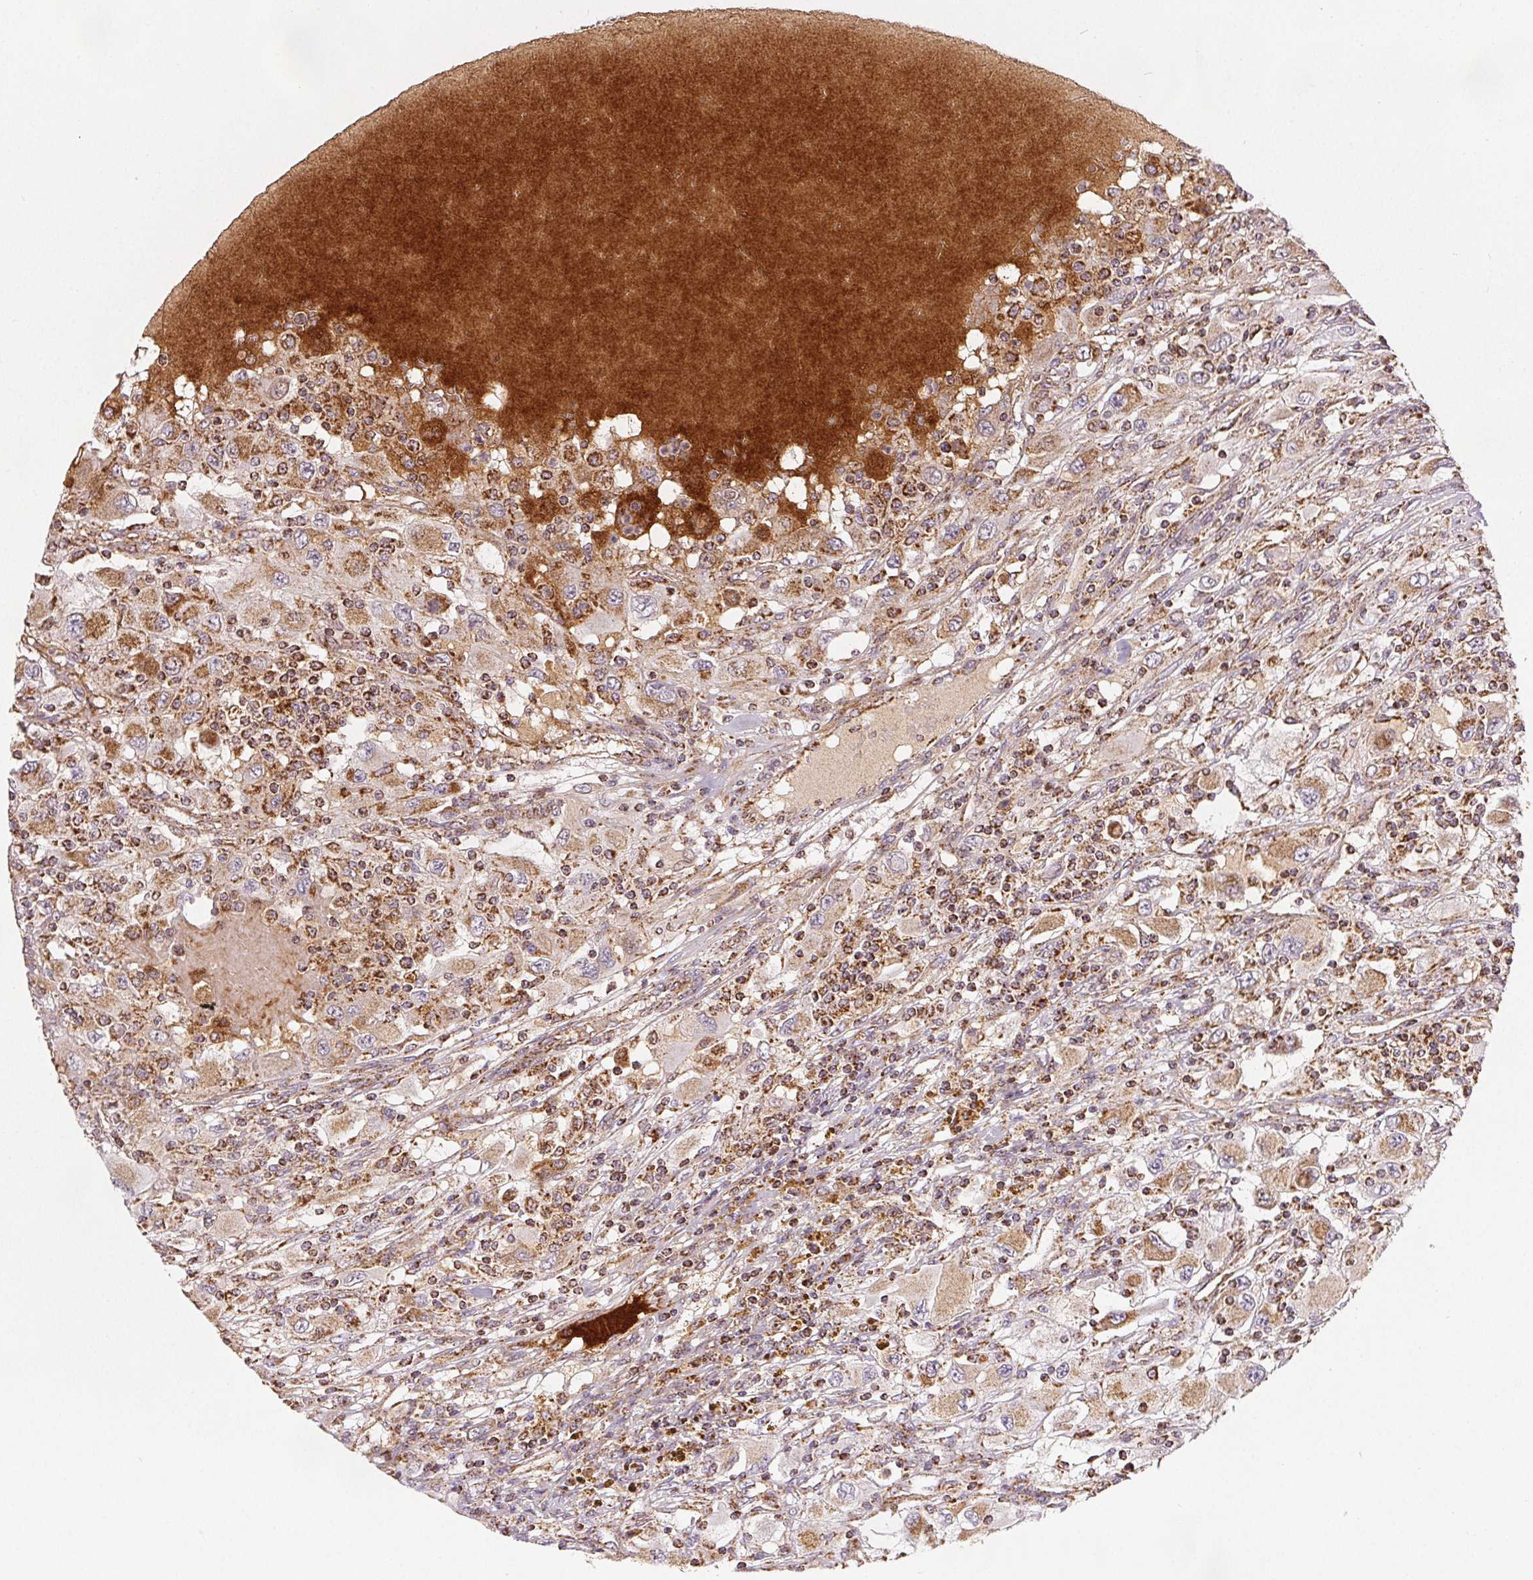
{"staining": {"intensity": "moderate", "quantity": "25%-75%", "location": "cytoplasmic/membranous"}, "tissue": "renal cancer", "cell_type": "Tumor cells", "image_type": "cancer", "snomed": [{"axis": "morphology", "description": "Adenocarcinoma, NOS"}, {"axis": "topography", "description": "Kidney"}], "caption": "DAB (3,3'-diaminobenzidine) immunohistochemical staining of human renal cancer (adenocarcinoma) demonstrates moderate cytoplasmic/membranous protein staining in about 25%-75% of tumor cells.", "gene": "SDHB", "patient": {"sex": "female", "age": 67}}